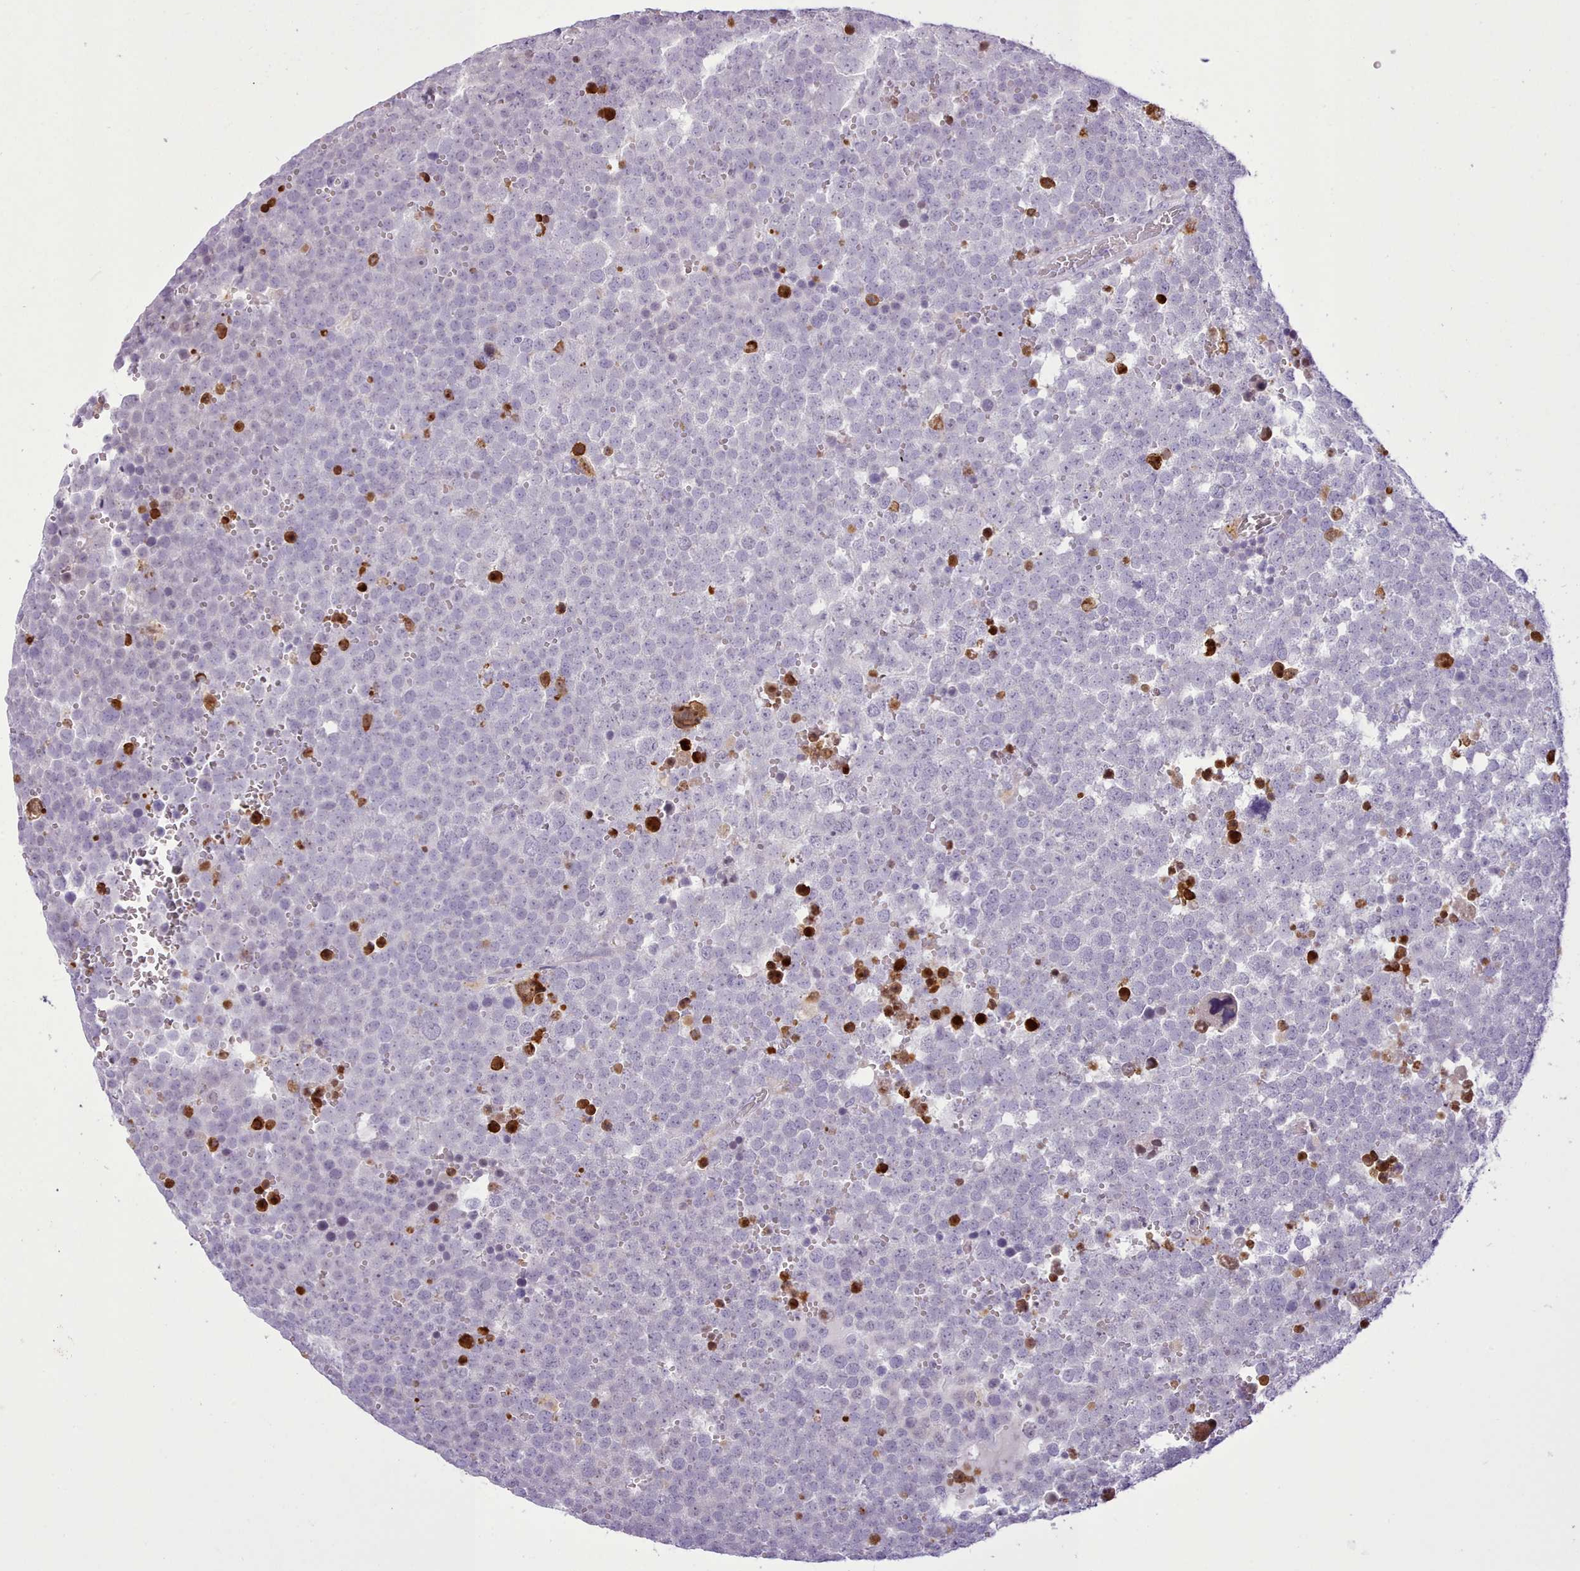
{"staining": {"intensity": "negative", "quantity": "none", "location": "none"}, "tissue": "testis cancer", "cell_type": "Tumor cells", "image_type": "cancer", "snomed": [{"axis": "morphology", "description": "Seminoma, NOS"}, {"axis": "topography", "description": "Testis"}], "caption": "This photomicrograph is of testis cancer (seminoma) stained with IHC to label a protein in brown with the nuclei are counter-stained blue. There is no staining in tumor cells.", "gene": "SRD5A1", "patient": {"sex": "male", "age": 71}}